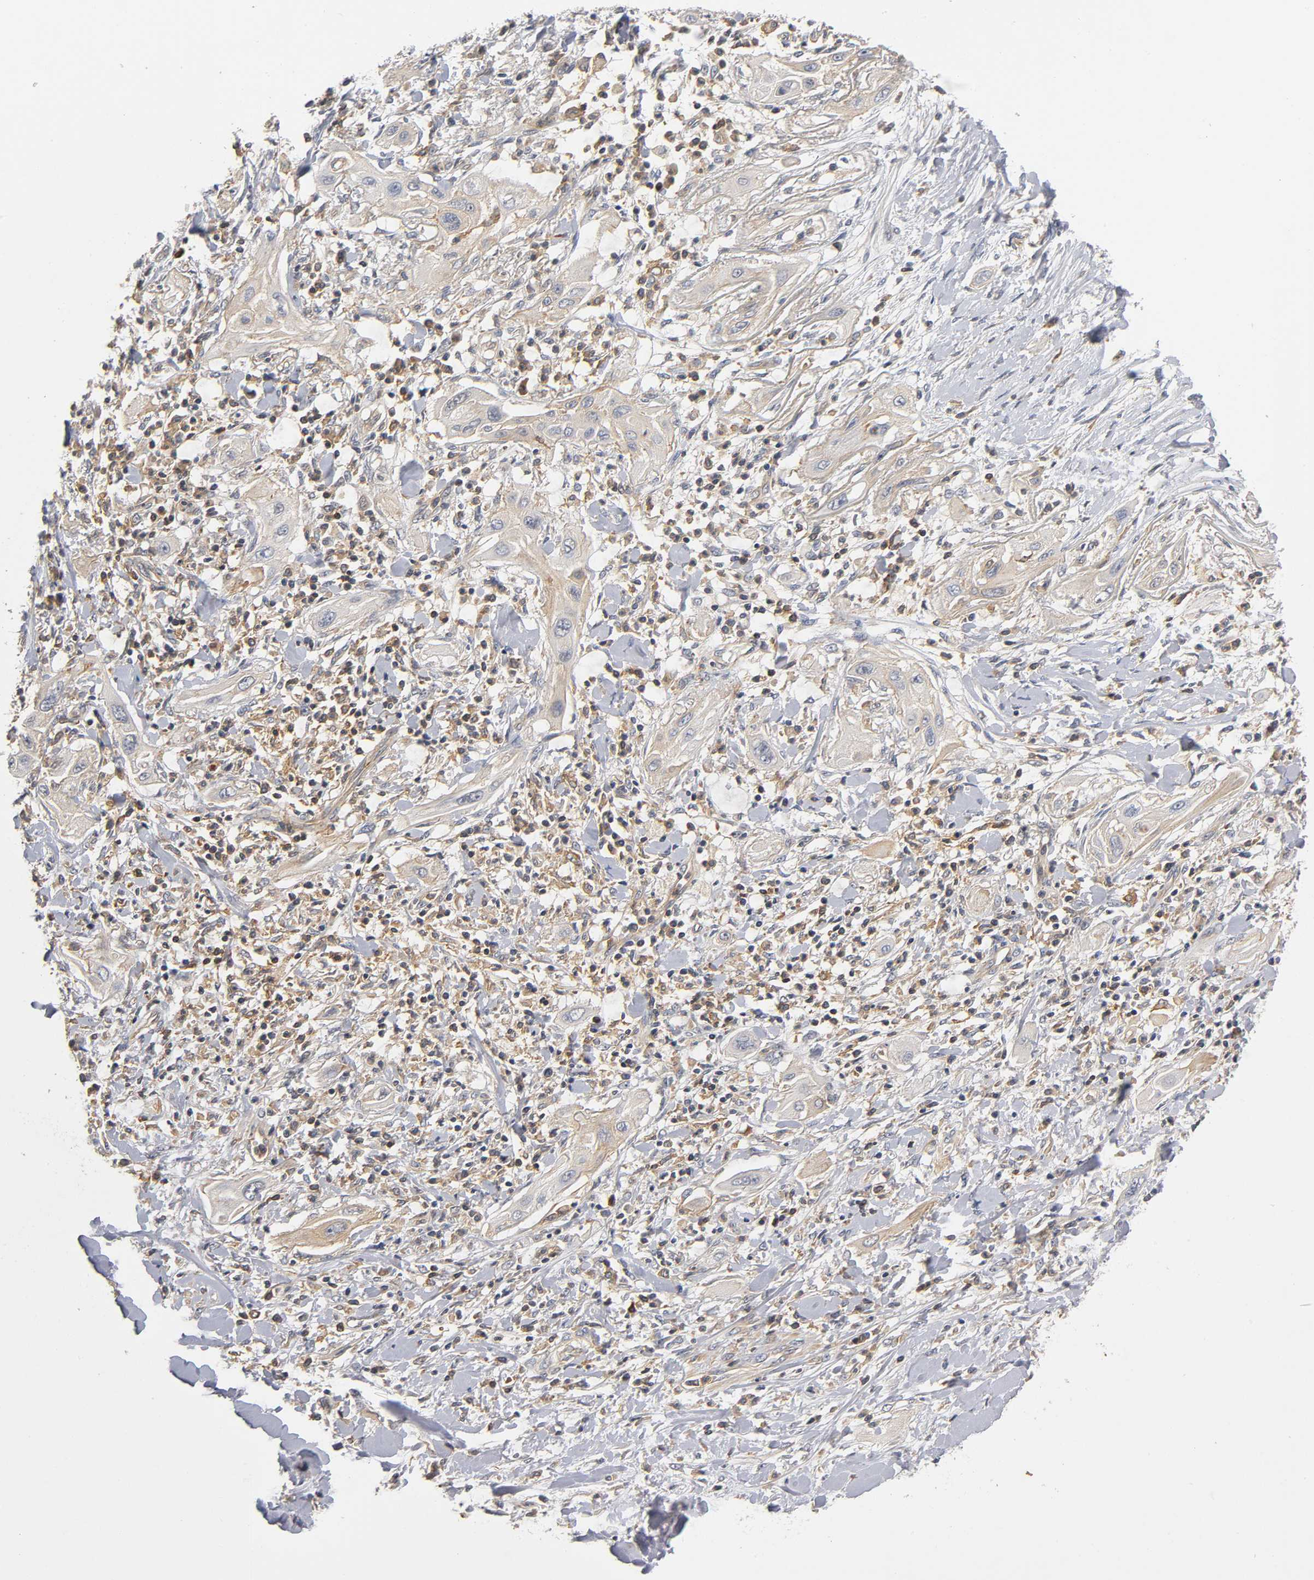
{"staining": {"intensity": "moderate", "quantity": ">75%", "location": "cytoplasmic/membranous"}, "tissue": "lung cancer", "cell_type": "Tumor cells", "image_type": "cancer", "snomed": [{"axis": "morphology", "description": "Squamous cell carcinoma, NOS"}, {"axis": "topography", "description": "Lung"}], "caption": "Protein staining displays moderate cytoplasmic/membranous positivity in approximately >75% of tumor cells in lung cancer (squamous cell carcinoma). (IHC, brightfield microscopy, high magnification).", "gene": "ACTR2", "patient": {"sex": "female", "age": 47}}